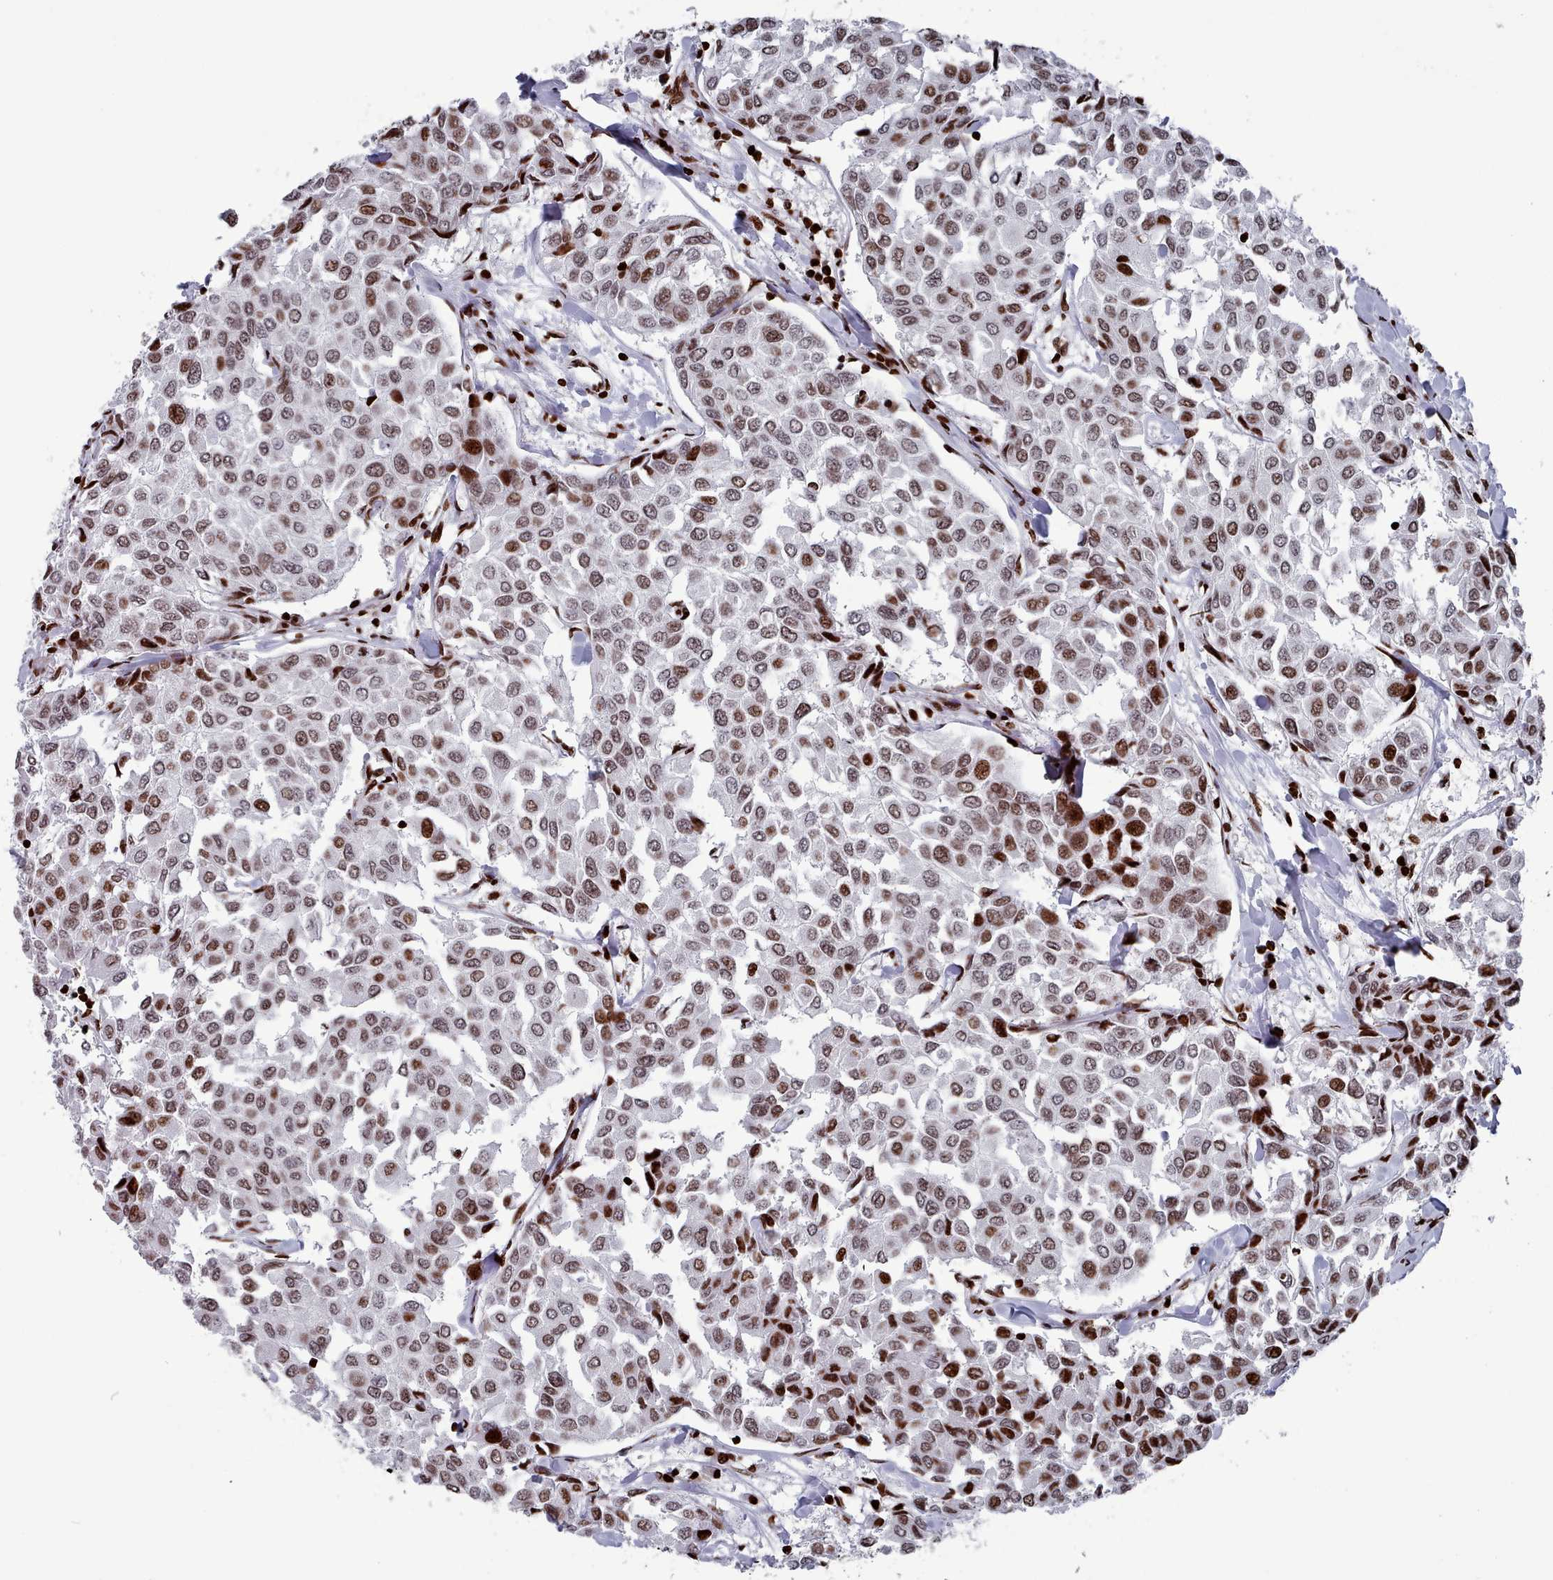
{"staining": {"intensity": "moderate", "quantity": ">75%", "location": "nuclear"}, "tissue": "breast cancer", "cell_type": "Tumor cells", "image_type": "cancer", "snomed": [{"axis": "morphology", "description": "Duct carcinoma"}, {"axis": "topography", "description": "Breast"}], "caption": "A brown stain shows moderate nuclear positivity of a protein in breast cancer (invasive ductal carcinoma) tumor cells.", "gene": "PCDHB12", "patient": {"sex": "female", "age": 55}}